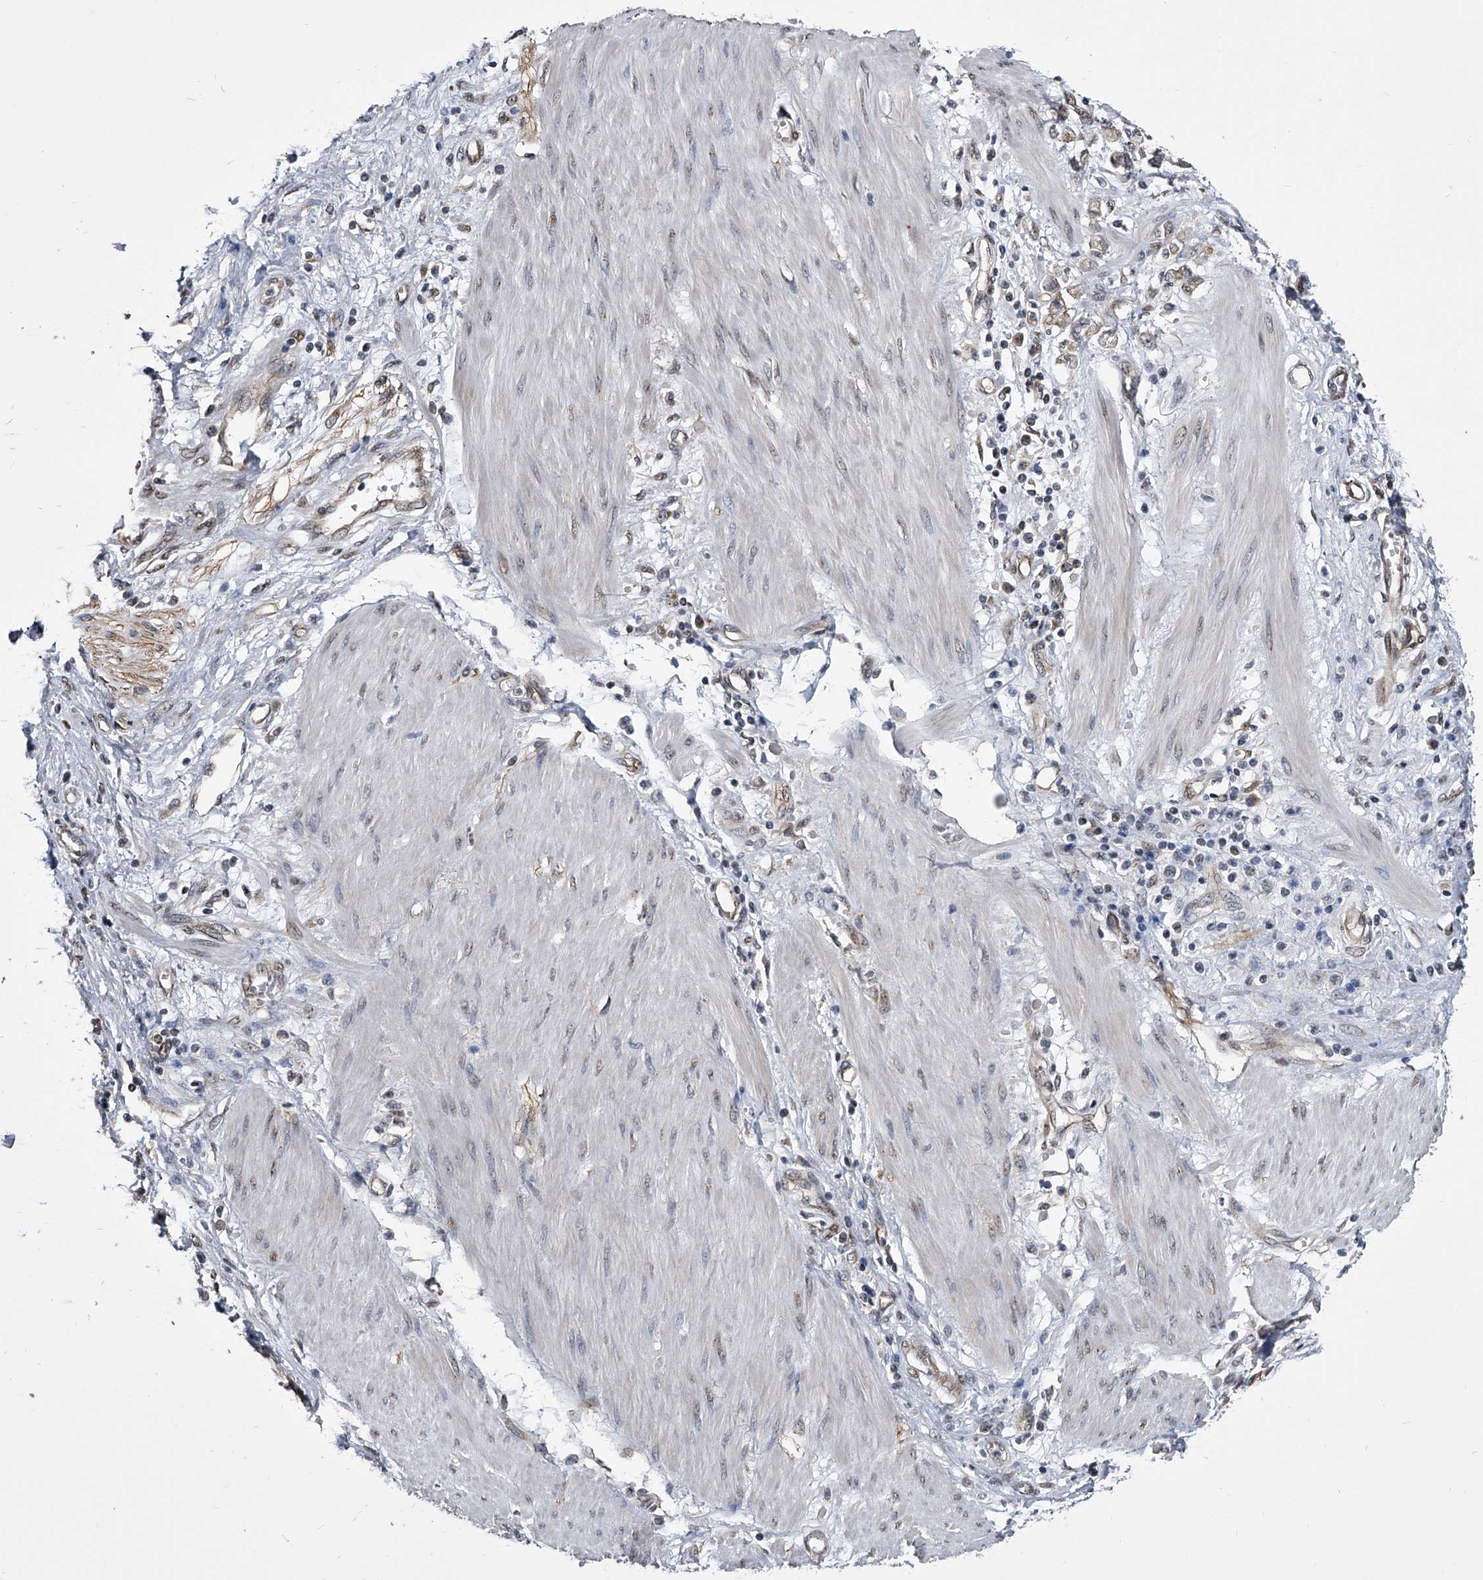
{"staining": {"intensity": "weak", "quantity": "<25%", "location": "cytoplasmic/membranous"}, "tissue": "stomach cancer", "cell_type": "Tumor cells", "image_type": "cancer", "snomed": [{"axis": "morphology", "description": "Adenocarcinoma, NOS"}, {"axis": "topography", "description": "Stomach"}], "caption": "An immunohistochemistry (IHC) micrograph of stomach cancer (adenocarcinoma) is shown. There is no staining in tumor cells of stomach cancer (adenocarcinoma).", "gene": "ZNF76", "patient": {"sex": "female", "age": 76}}